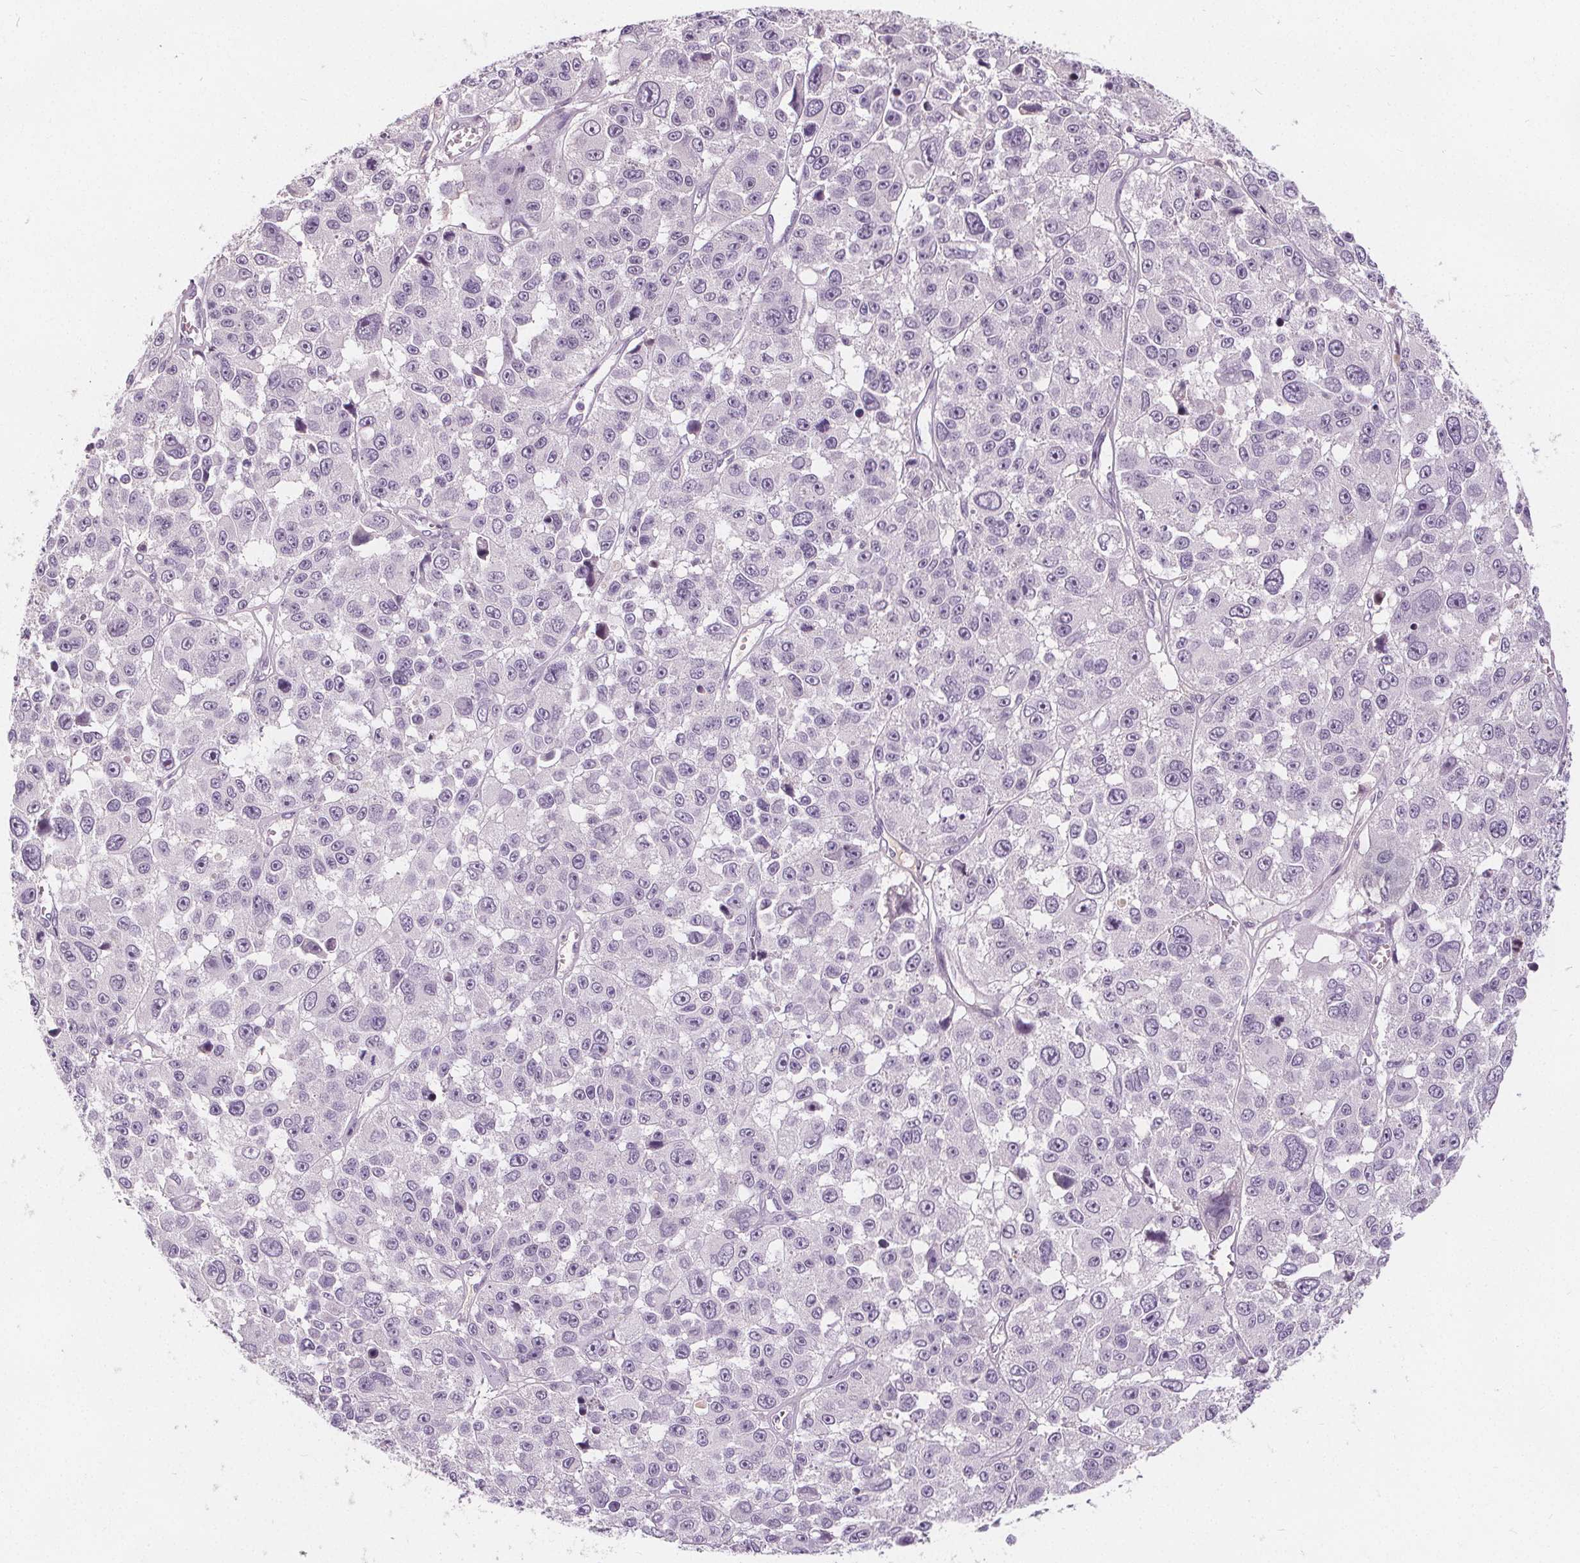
{"staining": {"intensity": "negative", "quantity": "none", "location": "none"}, "tissue": "melanoma", "cell_type": "Tumor cells", "image_type": "cancer", "snomed": [{"axis": "morphology", "description": "Malignant melanoma, NOS"}, {"axis": "topography", "description": "Skin"}], "caption": "A histopathology image of human malignant melanoma is negative for staining in tumor cells.", "gene": "PLA2G2E", "patient": {"sex": "female", "age": 66}}